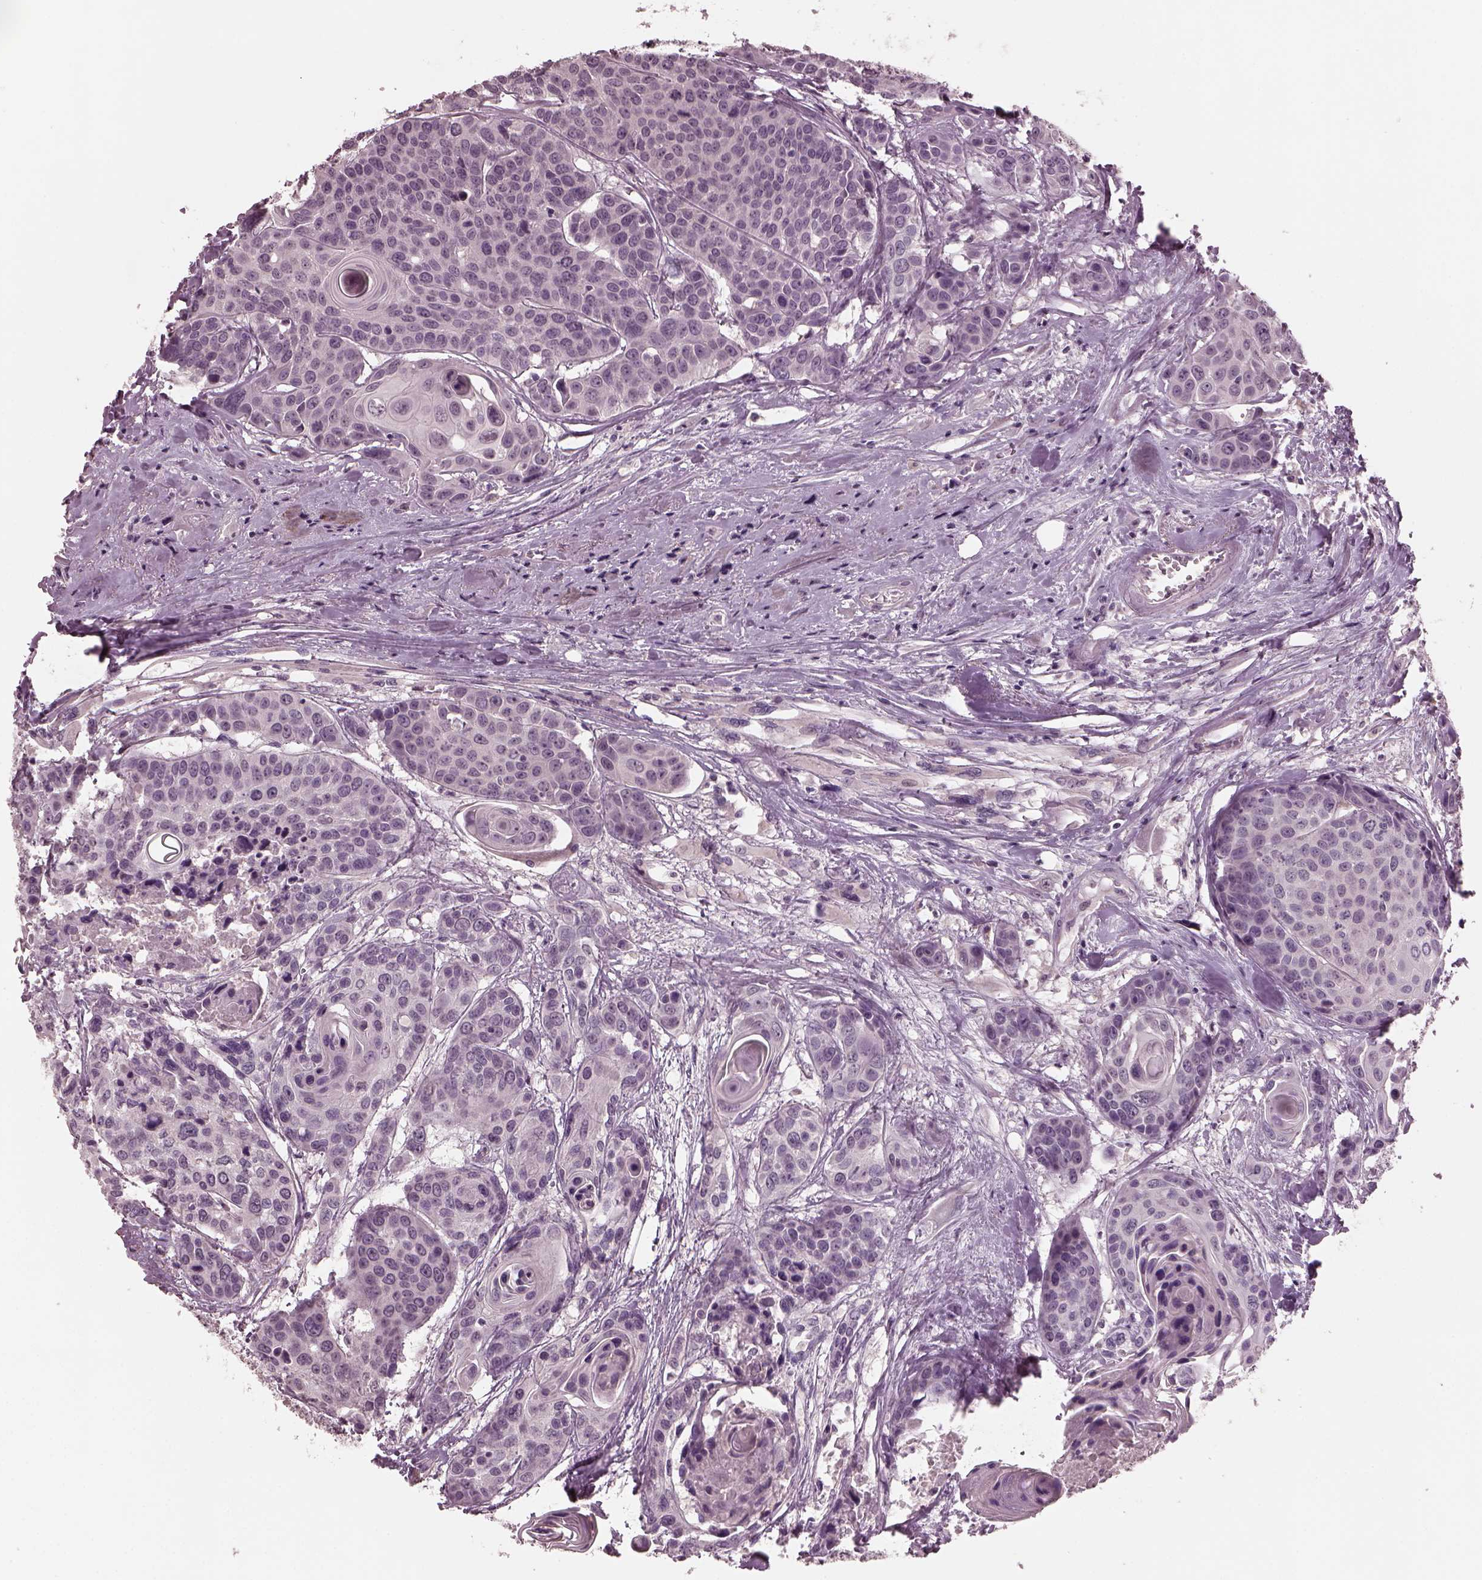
{"staining": {"intensity": "negative", "quantity": "none", "location": "none"}, "tissue": "head and neck cancer", "cell_type": "Tumor cells", "image_type": "cancer", "snomed": [{"axis": "morphology", "description": "Squamous cell carcinoma, NOS"}, {"axis": "topography", "description": "Oral tissue"}, {"axis": "topography", "description": "Head-Neck"}], "caption": "Histopathology image shows no significant protein expression in tumor cells of squamous cell carcinoma (head and neck). (Stains: DAB (3,3'-diaminobenzidine) immunohistochemistry (IHC) with hematoxylin counter stain, Microscopy: brightfield microscopy at high magnification).", "gene": "RCVRN", "patient": {"sex": "male", "age": 56}}